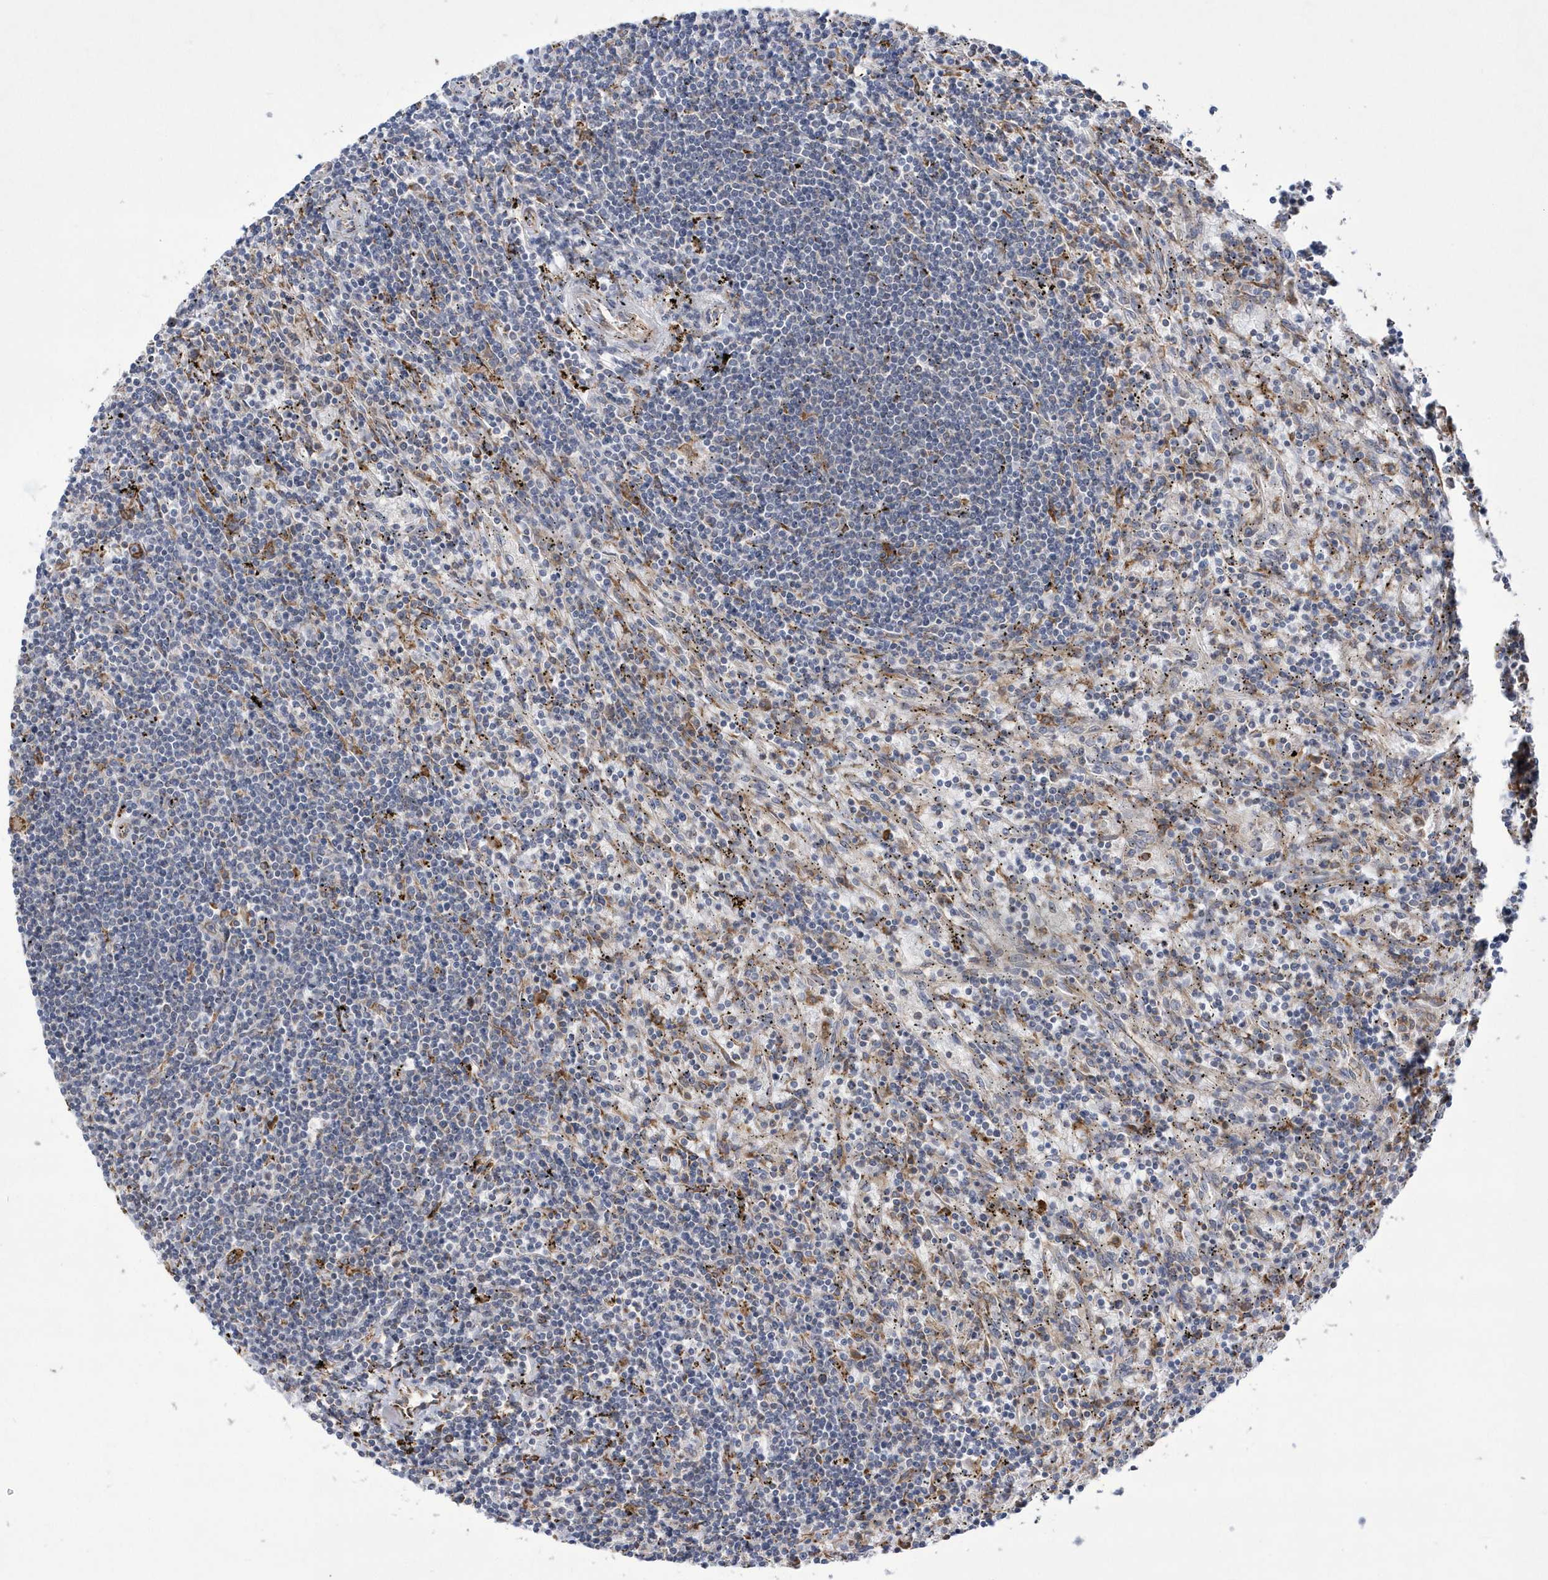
{"staining": {"intensity": "negative", "quantity": "none", "location": "none"}, "tissue": "lymphoma", "cell_type": "Tumor cells", "image_type": "cancer", "snomed": [{"axis": "morphology", "description": "Malignant lymphoma, non-Hodgkin's type, Low grade"}, {"axis": "topography", "description": "Spleen"}], "caption": "Immunohistochemistry of human lymphoma demonstrates no positivity in tumor cells.", "gene": "MED31", "patient": {"sex": "male", "age": 76}}